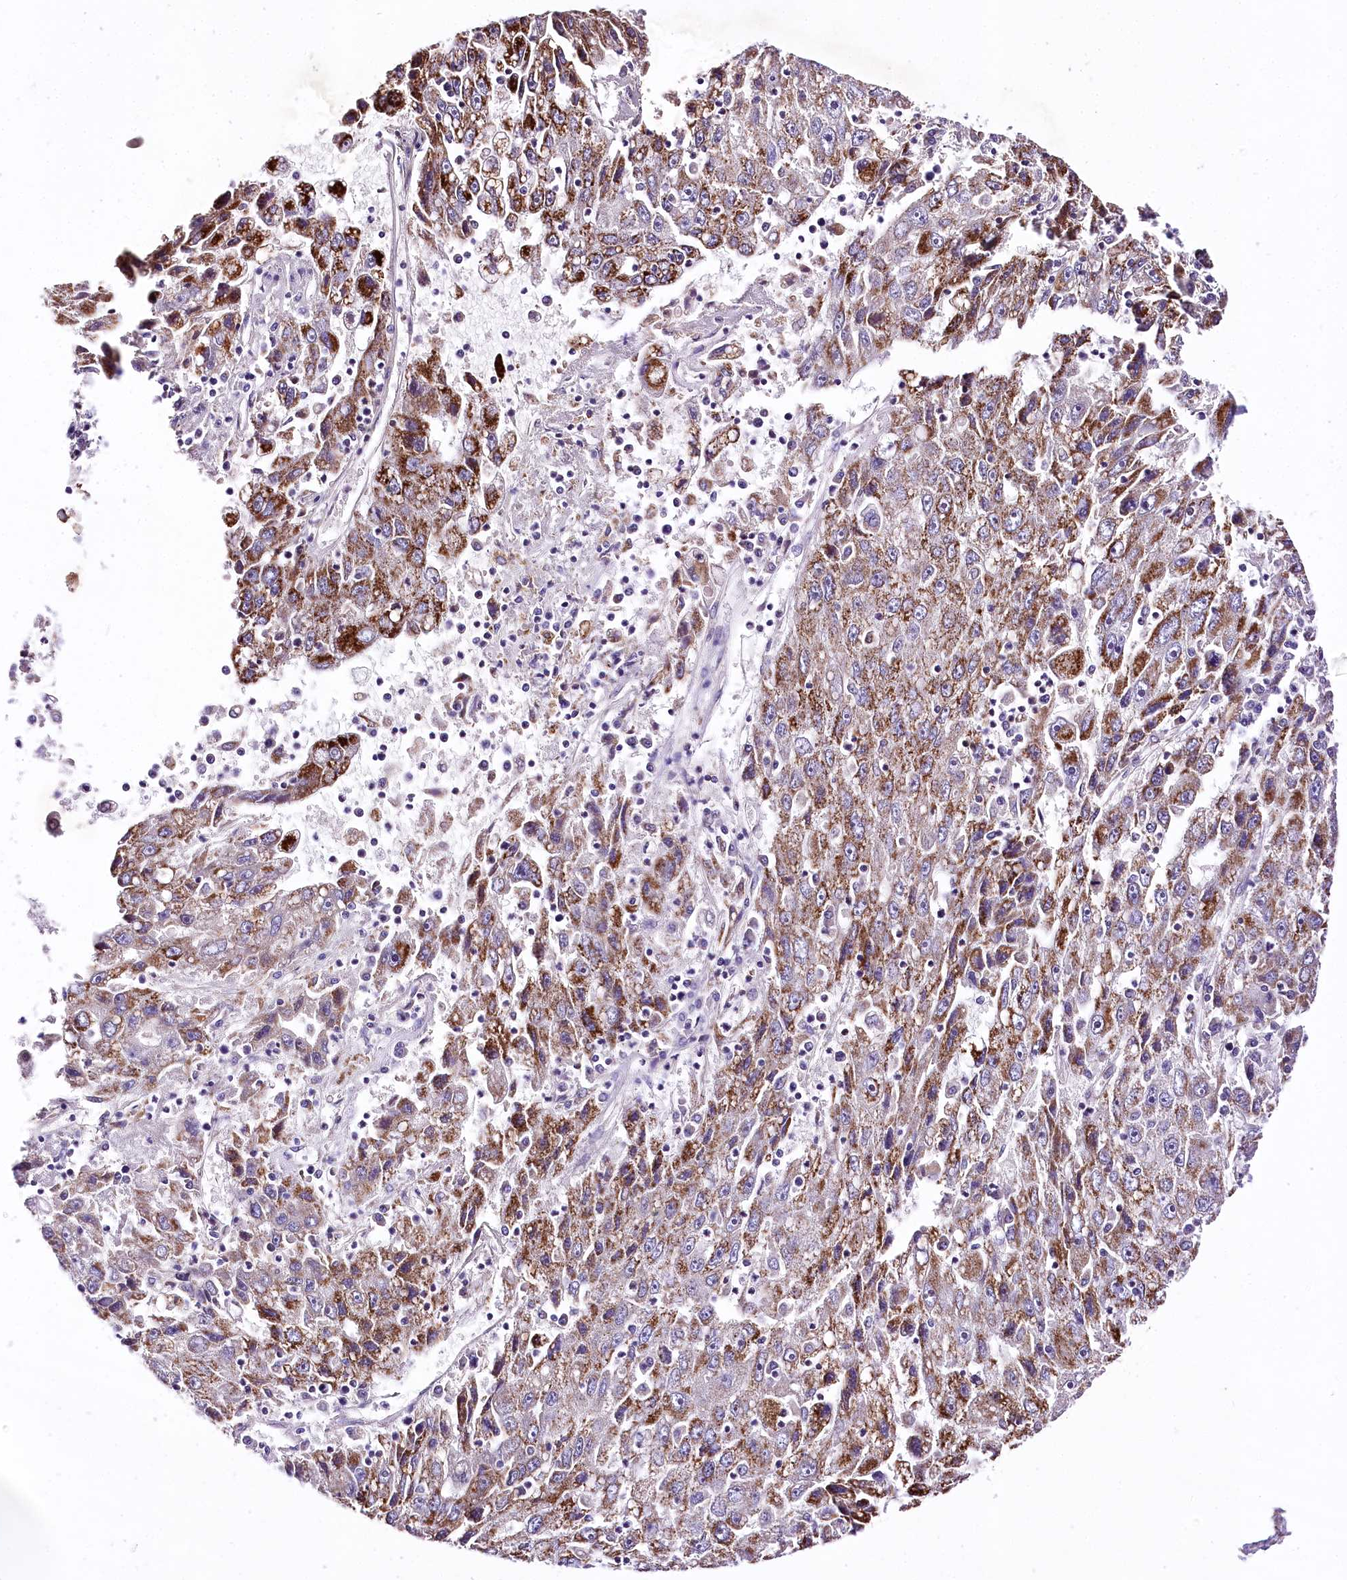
{"staining": {"intensity": "strong", "quantity": "25%-75%", "location": "cytoplasmic/membranous"}, "tissue": "liver cancer", "cell_type": "Tumor cells", "image_type": "cancer", "snomed": [{"axis": "morphology", "description": "Carcinoma, Hepatocellular, NOS"}, {"axis": "topography", "description": "Liver"}], "caption": "Tumor cells display strong cytoplasmic/membranous positivity in about 25%-75% of cells in hepatocellular carcinoma (liver).", "gene": "ATE1", "patient": {"sex": "male", "age": 49}}